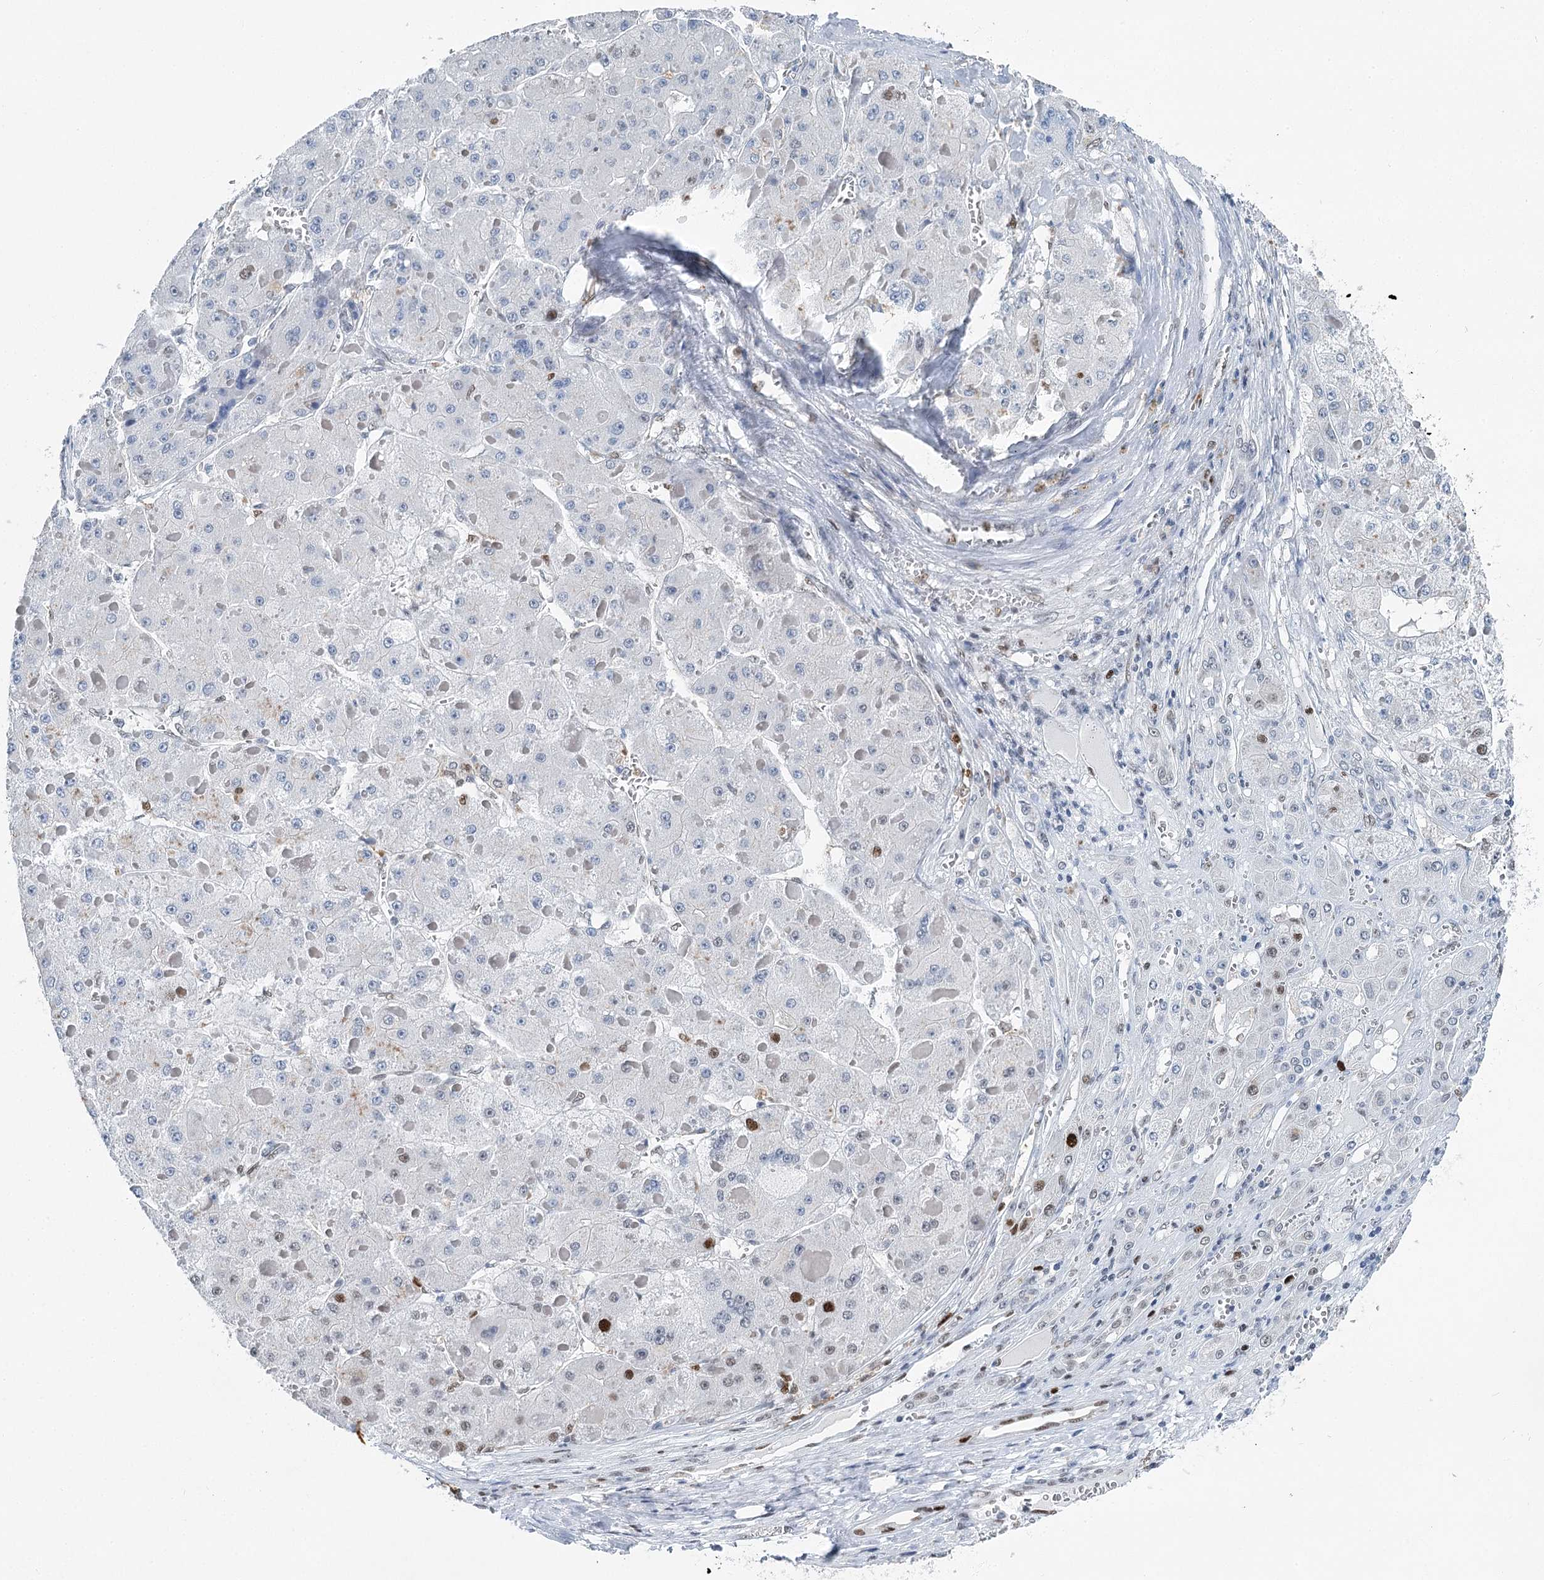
{"staining": {"intensity": "strong", "quantity": "<25%", "location": "nuclear"}, "tissue": "liver cancer", "cell_type": "Tumor cells", "image_type": "cancer", "snomed": [{"axis": "morphology", "description": "Carcinoma, Hepatocellular, NOS"}, {"axis": "topography", "description": "Liver"}], "caption": "DAB immunohistochemical staining of human hepatocellular carcinoma (liver) exhibits strong nuclear protein staining in about <25% of tumor cells.", "gene": "HAT1", "patient": {"sex": "female", "age": 73}}